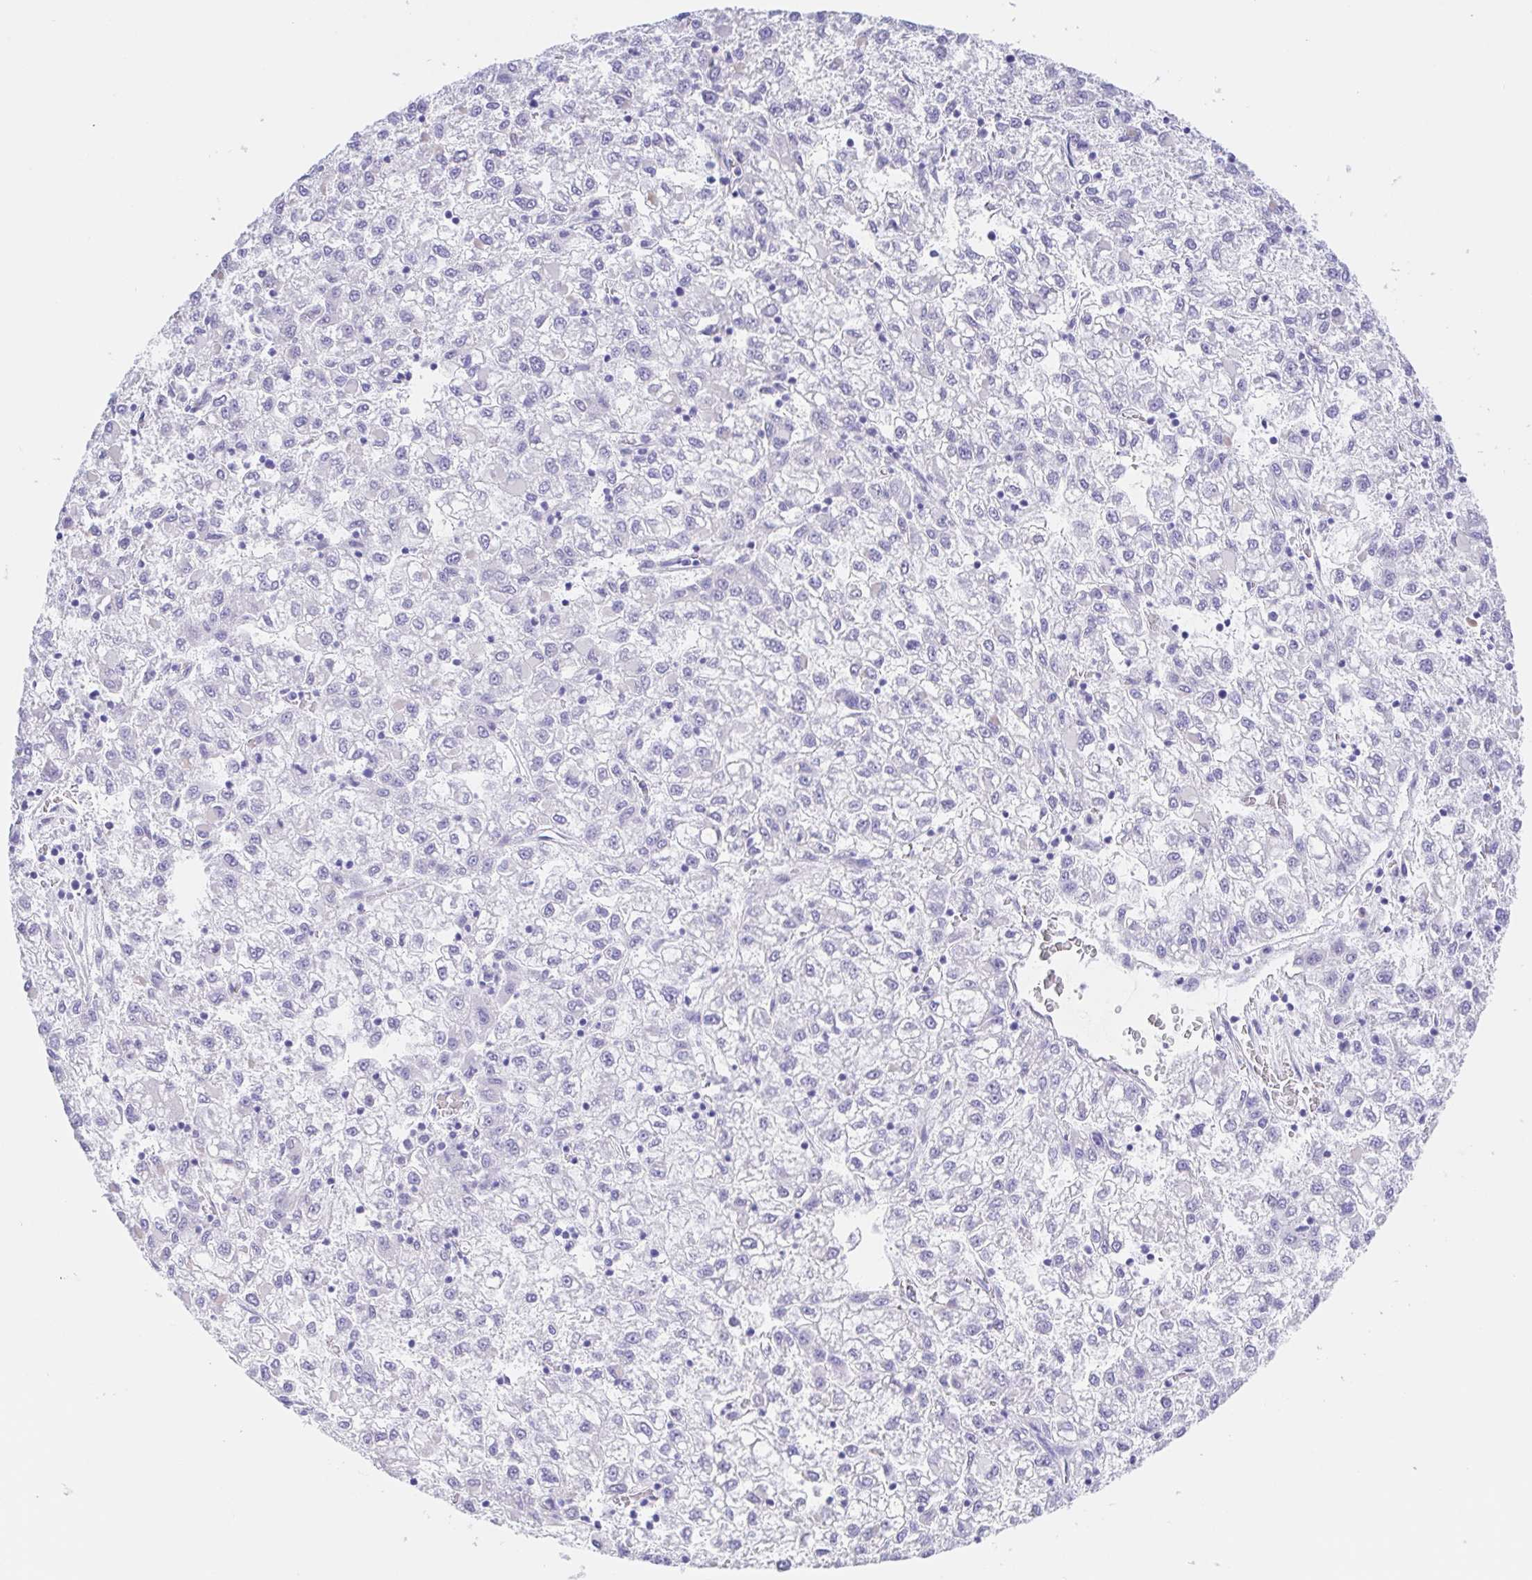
{"staining": {"intensity": "negative", "quantity": "none", "location": "none"}, "tissue": "liver cancer", "cell_type": "Tumor cells", "image_type": "cancer", "snomed": [{"axis": "morphology", "description": "Carcinoma, Hepatocellular, NOS"}, {"axis": "topography", "description": "Liver"}], "caption": "High magnification brightfield microscopy of liver cancer stained with DAB (brown) and counterstained with hematoxylin (blue): tumor cells show no significant staining.", "gene": "SCG3", "patient": {"sex": "male", "age": 40}}